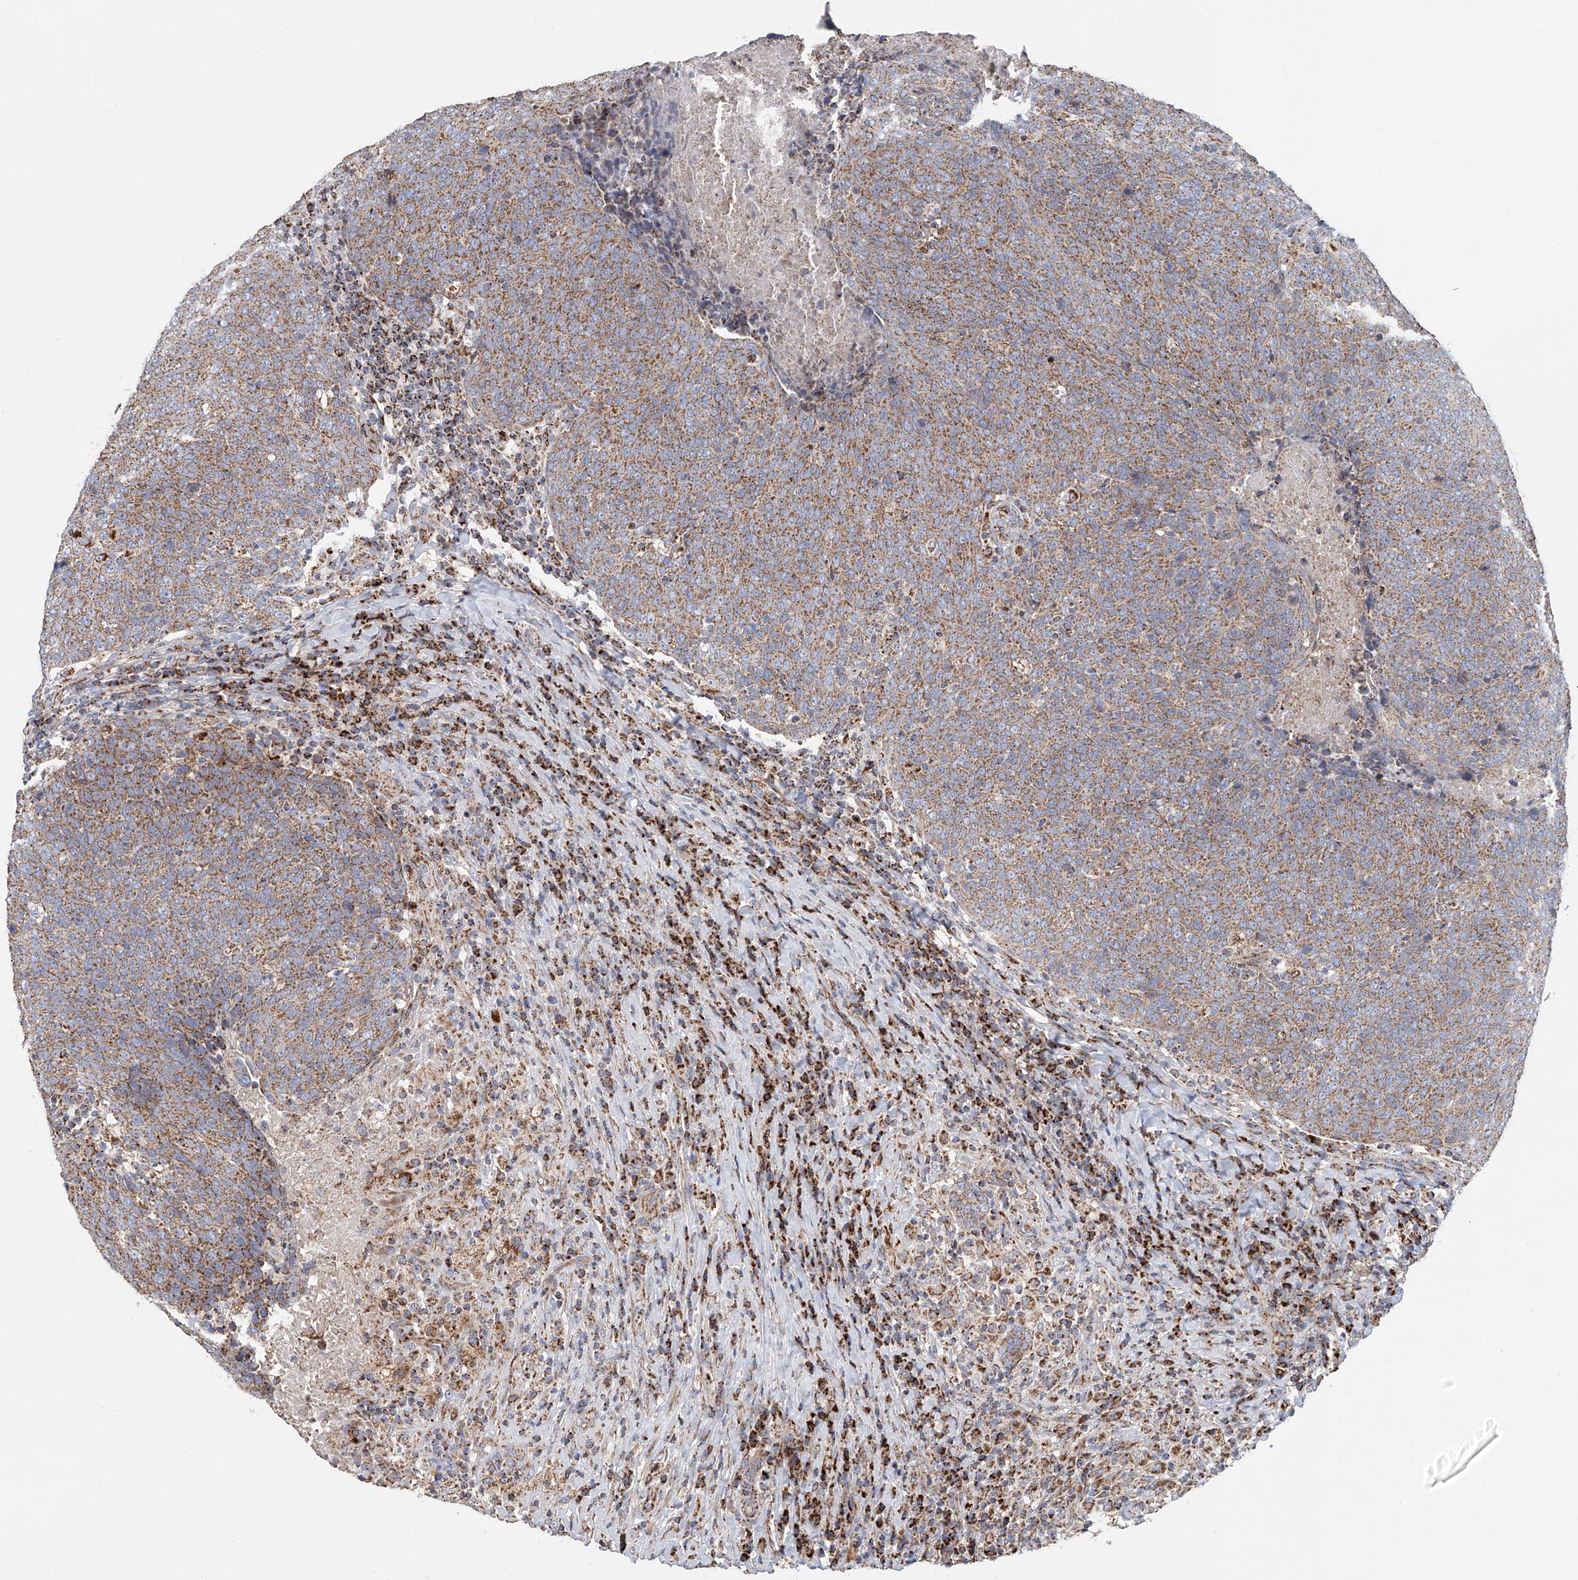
{"staining": {"intensity": "moderate", "quantity": ">75%", "location": "cytoplasmic/membranous"}, "tissue": "head and neck cancer", "cell_type": "Tumor cells", "image_type": "cancer", "snomed": [{"axis": "morphology", "description": "Squamous cell carcinoma, NOS"}, {"axis": "morphology", "description": "Squamous cell carcinoma, metastatic, NOS"}, {"axis": "topography", "description": "Lymph node"}, {"axis": "topography", "description": "Head-Neck"}], "caption": "Metastatic squamous cell carcinoma (head and neck) tissue reveals moderate cytoplasmic/membranous positivity in approximately >75% of tumor cells, visualized by immunohistochemistry.", "gene": "MCL1", "patient": {"sex": "male", "age": 62}}